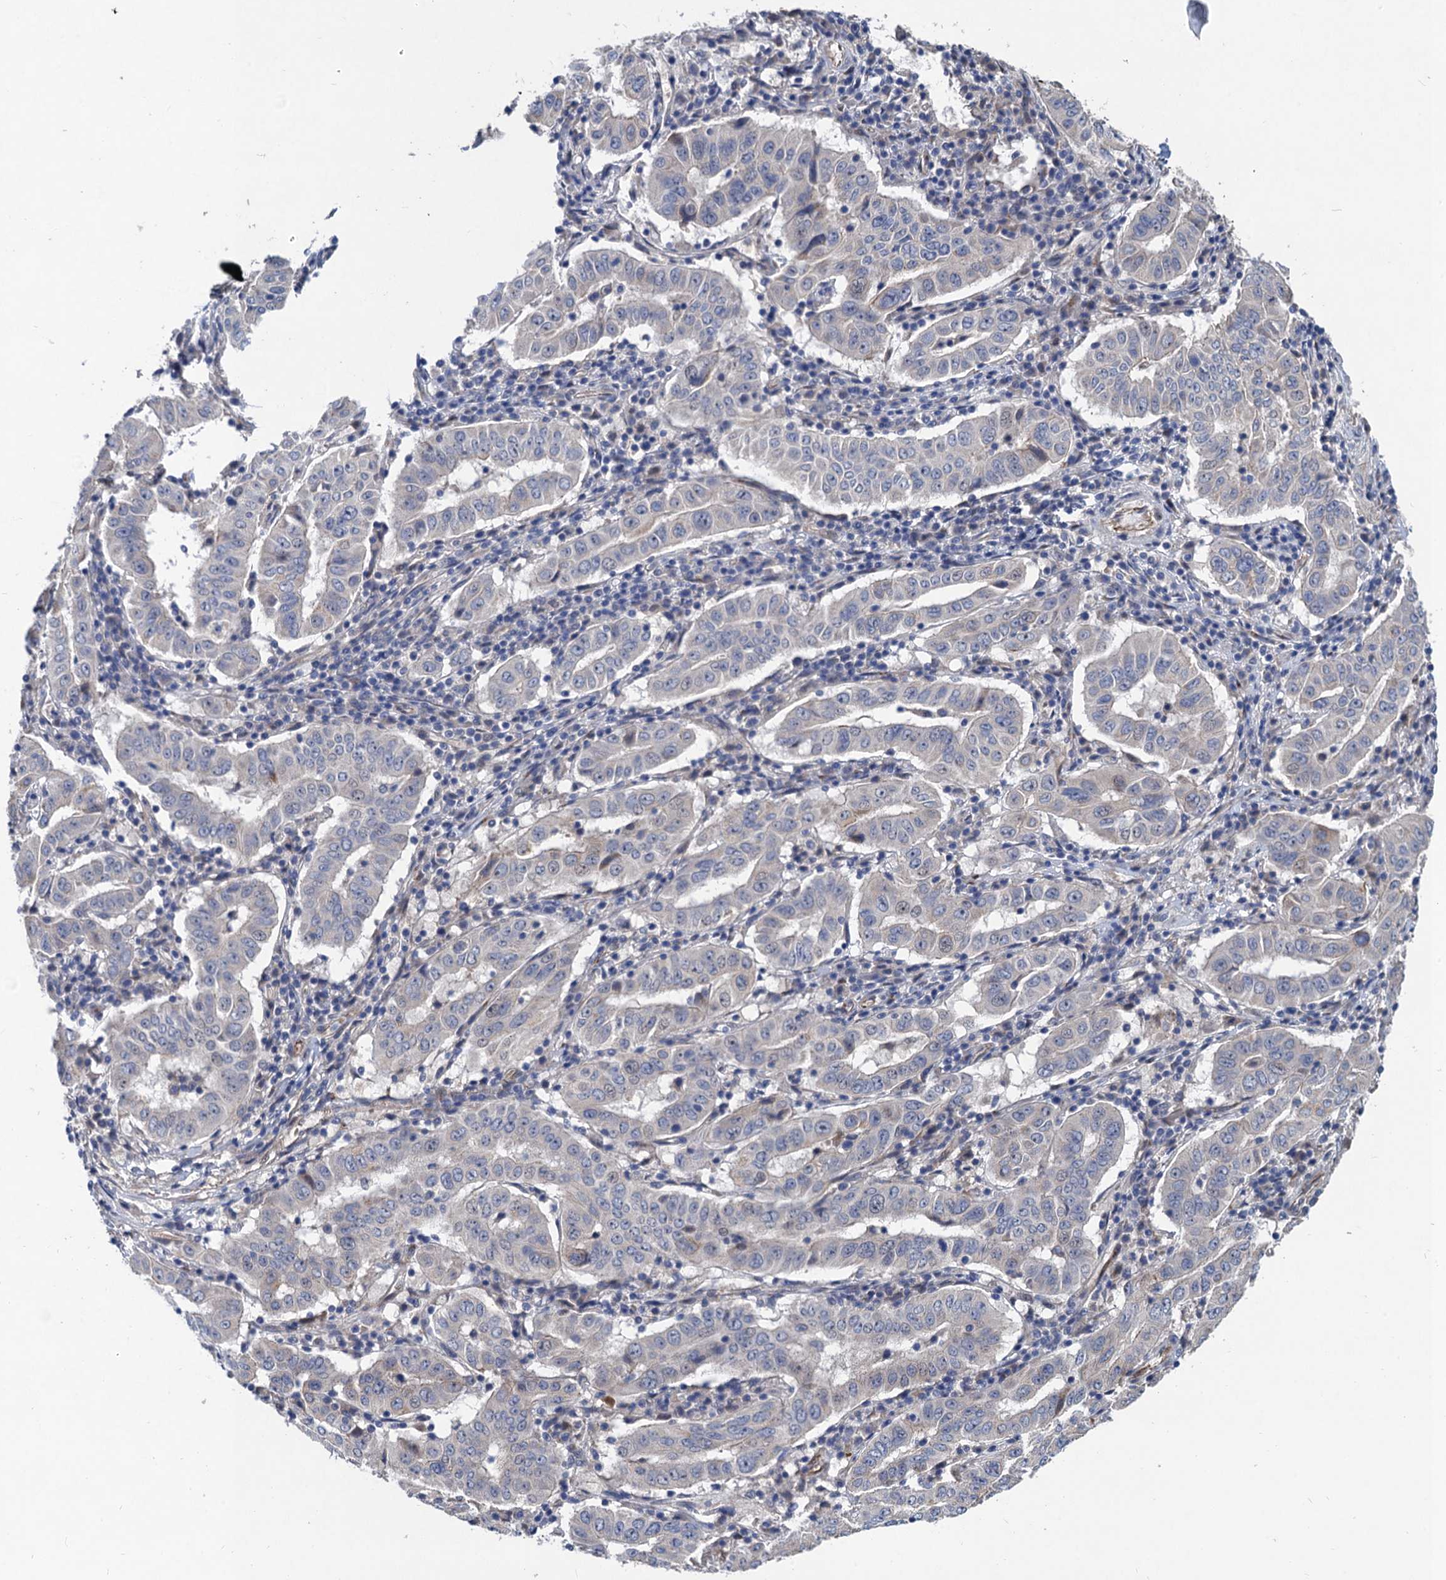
{"staining": {"intensity": "negative", "quantity": "none", "location": "none"}, "tissue": "pancreatic cancer", "cell_type": "Tumor cells", "image_type": "cancer", "snomed": [{"axis": "morphology", "description": "Adenocarcinoma, NOS"}, {"axis": "topography", "description": "Pancreas"}], "caption": "DAB (3,3'-diaminobenzidine) immunohistochemical staining of pancreatic adenocarcinoma shows no significant positivity in tumor cells.", "gene": "TRAF7", "patient": {"sex": "male", "age": 63}}